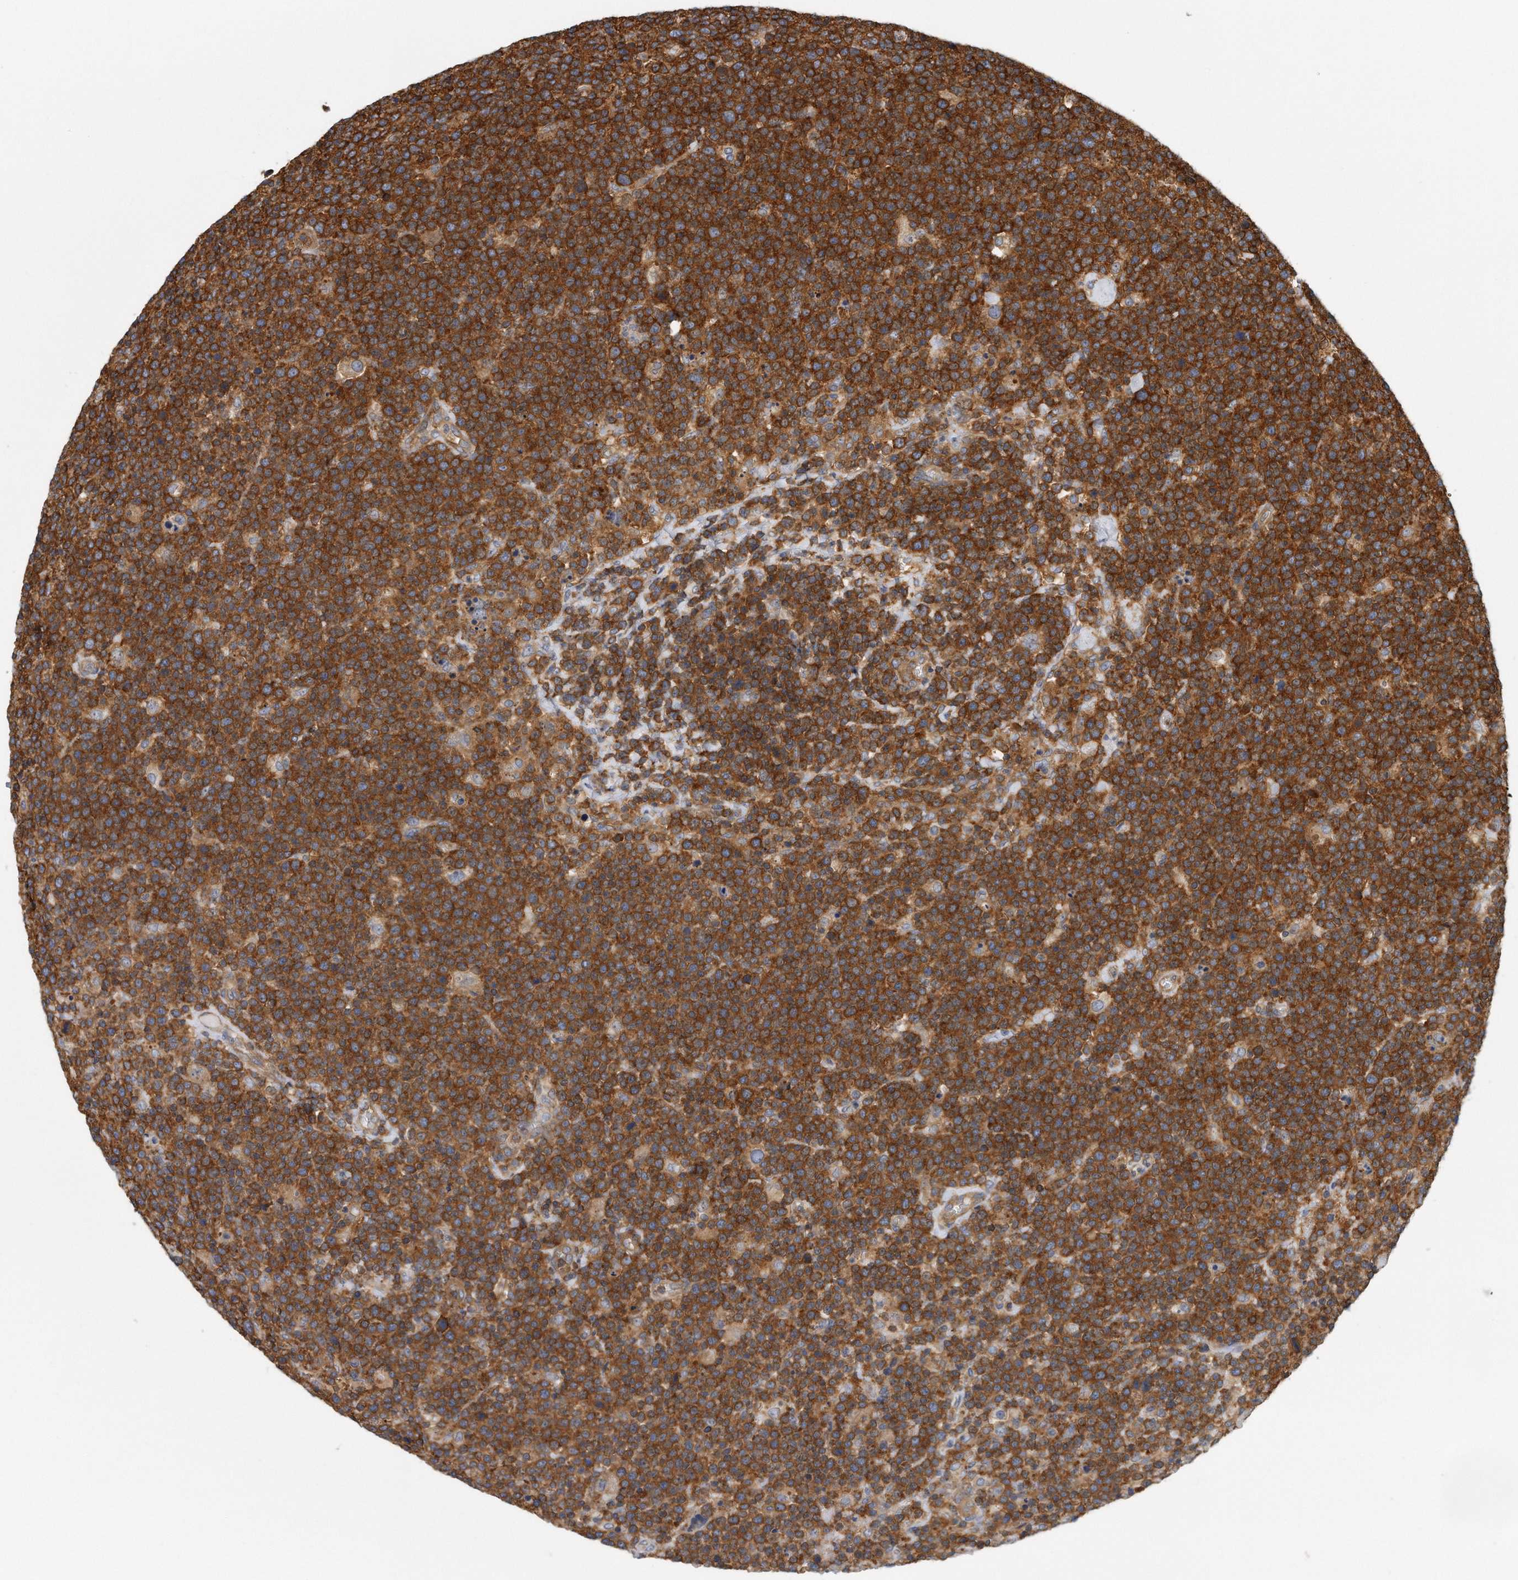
{"staining": {"intensity": "strong", "quantity": ">75%", "location": "cytoplasmic/membranous"}, "tissue": "lymphoma", "cell_type": "Tumor cells", "image_type": "cancer", "snomed": [{"axis": "morphology", "description": "Malignant lymphoma, non-Hodgkin's type, High grade"}, {"axis": "topography", "description": "Lymph node"}], "caption": "A brown stain shows strong cytoplasmic/membranous positivity of a protein in malignant lymphoma, non-Hodgkin's type (high-grade) tumor cells.", "gene": "EIF3I", "patient": {"sex": "male", "age": 61}}